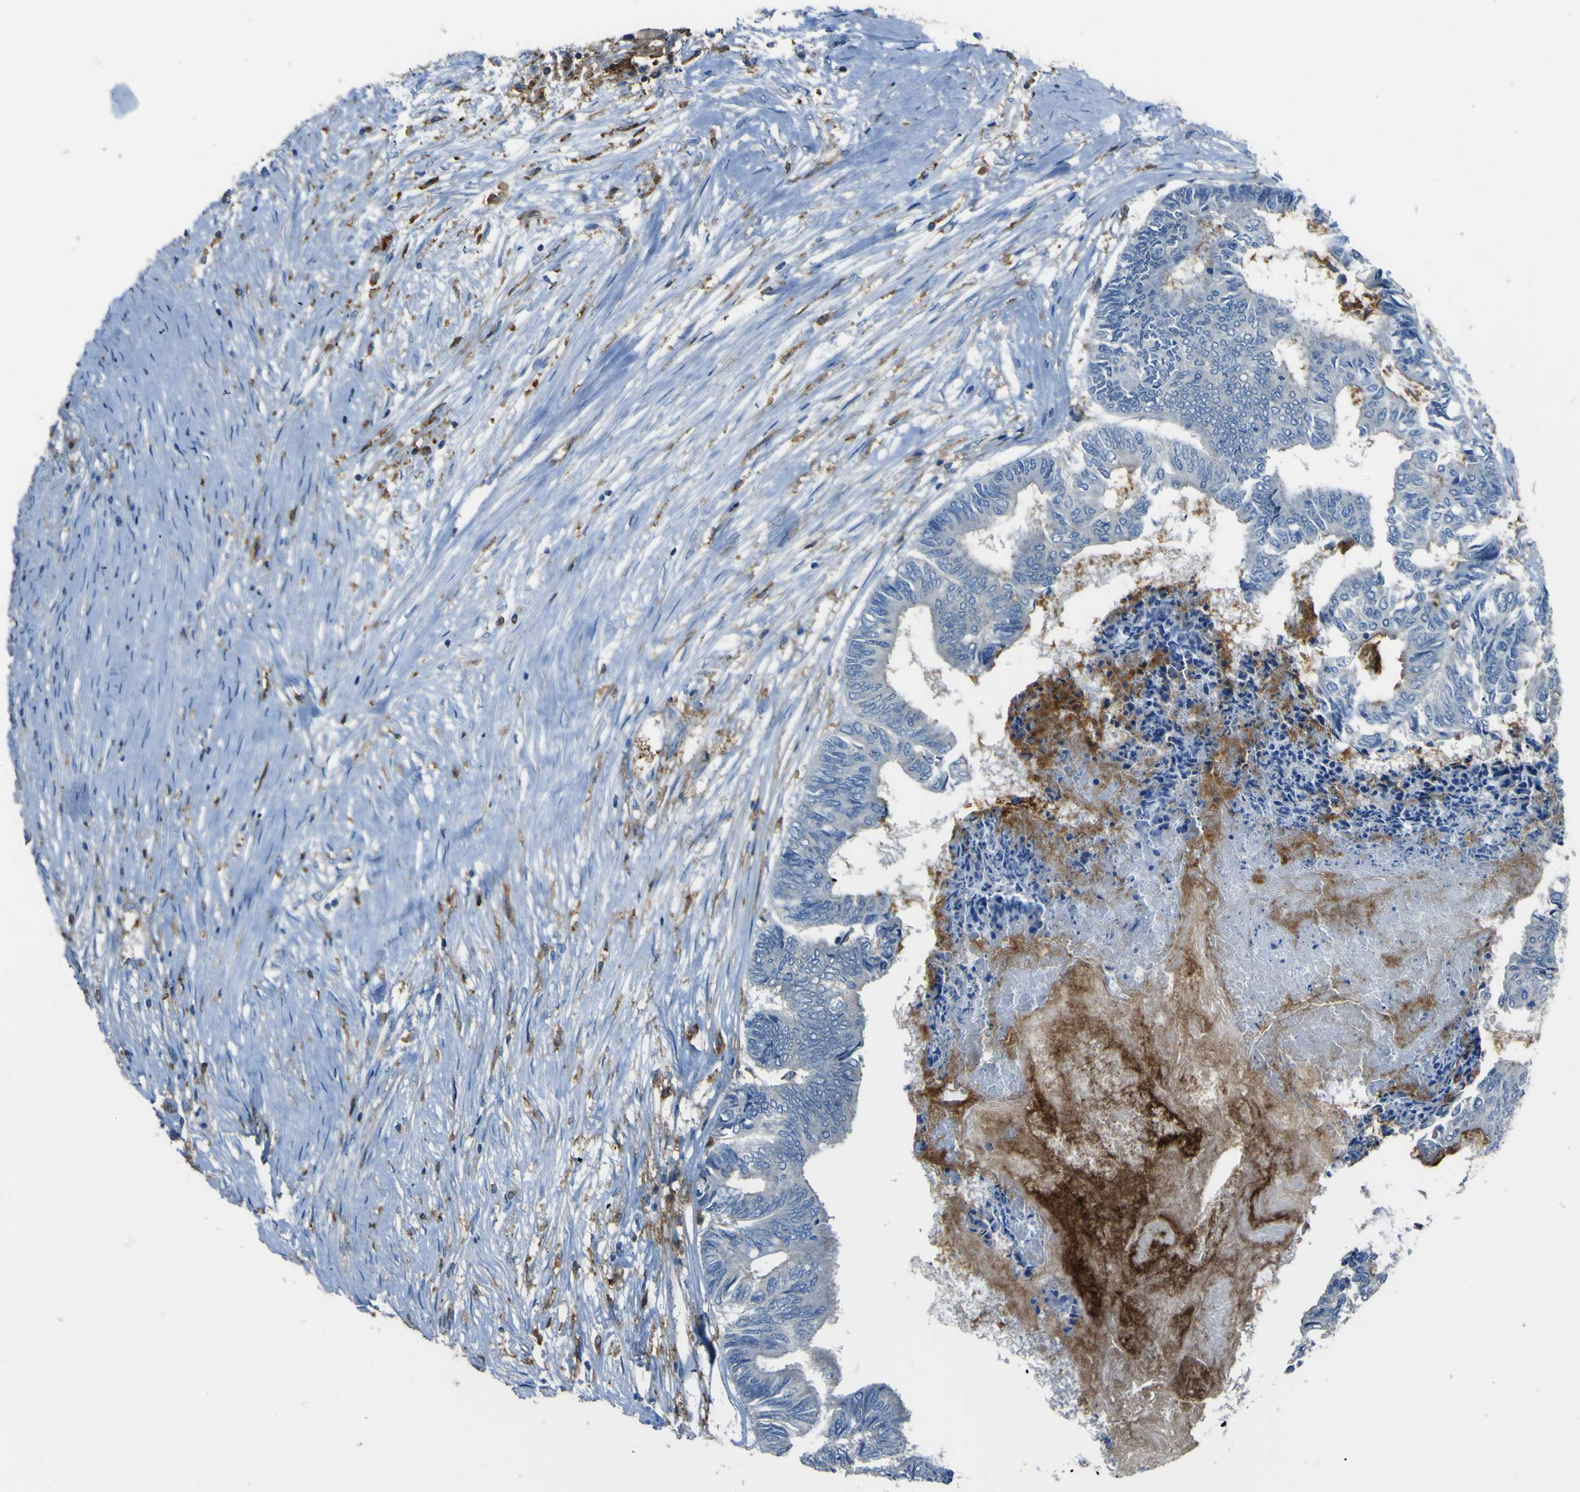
{"staining": {"intensity": "negative", "quantity": "none", "location": "none"}, "tissue": "colorectal cancer", "cell_type": "Tumor cells", "image_type": "cancer", "snomed": [{"axis": "morphology", "description": "Adenocarcinoma, NOS"}, {"axis": "topography", "description": "Rectum"}], "caption": "Immunohistochemistry histopathology image of neoplastic tissue: human colorectal cancer (adenocarcinoma) stained with DAB displays no significant protein staining in tumor cells.", "gene": "LAIR1", "patient": {"sex": "male", "age": 63}}